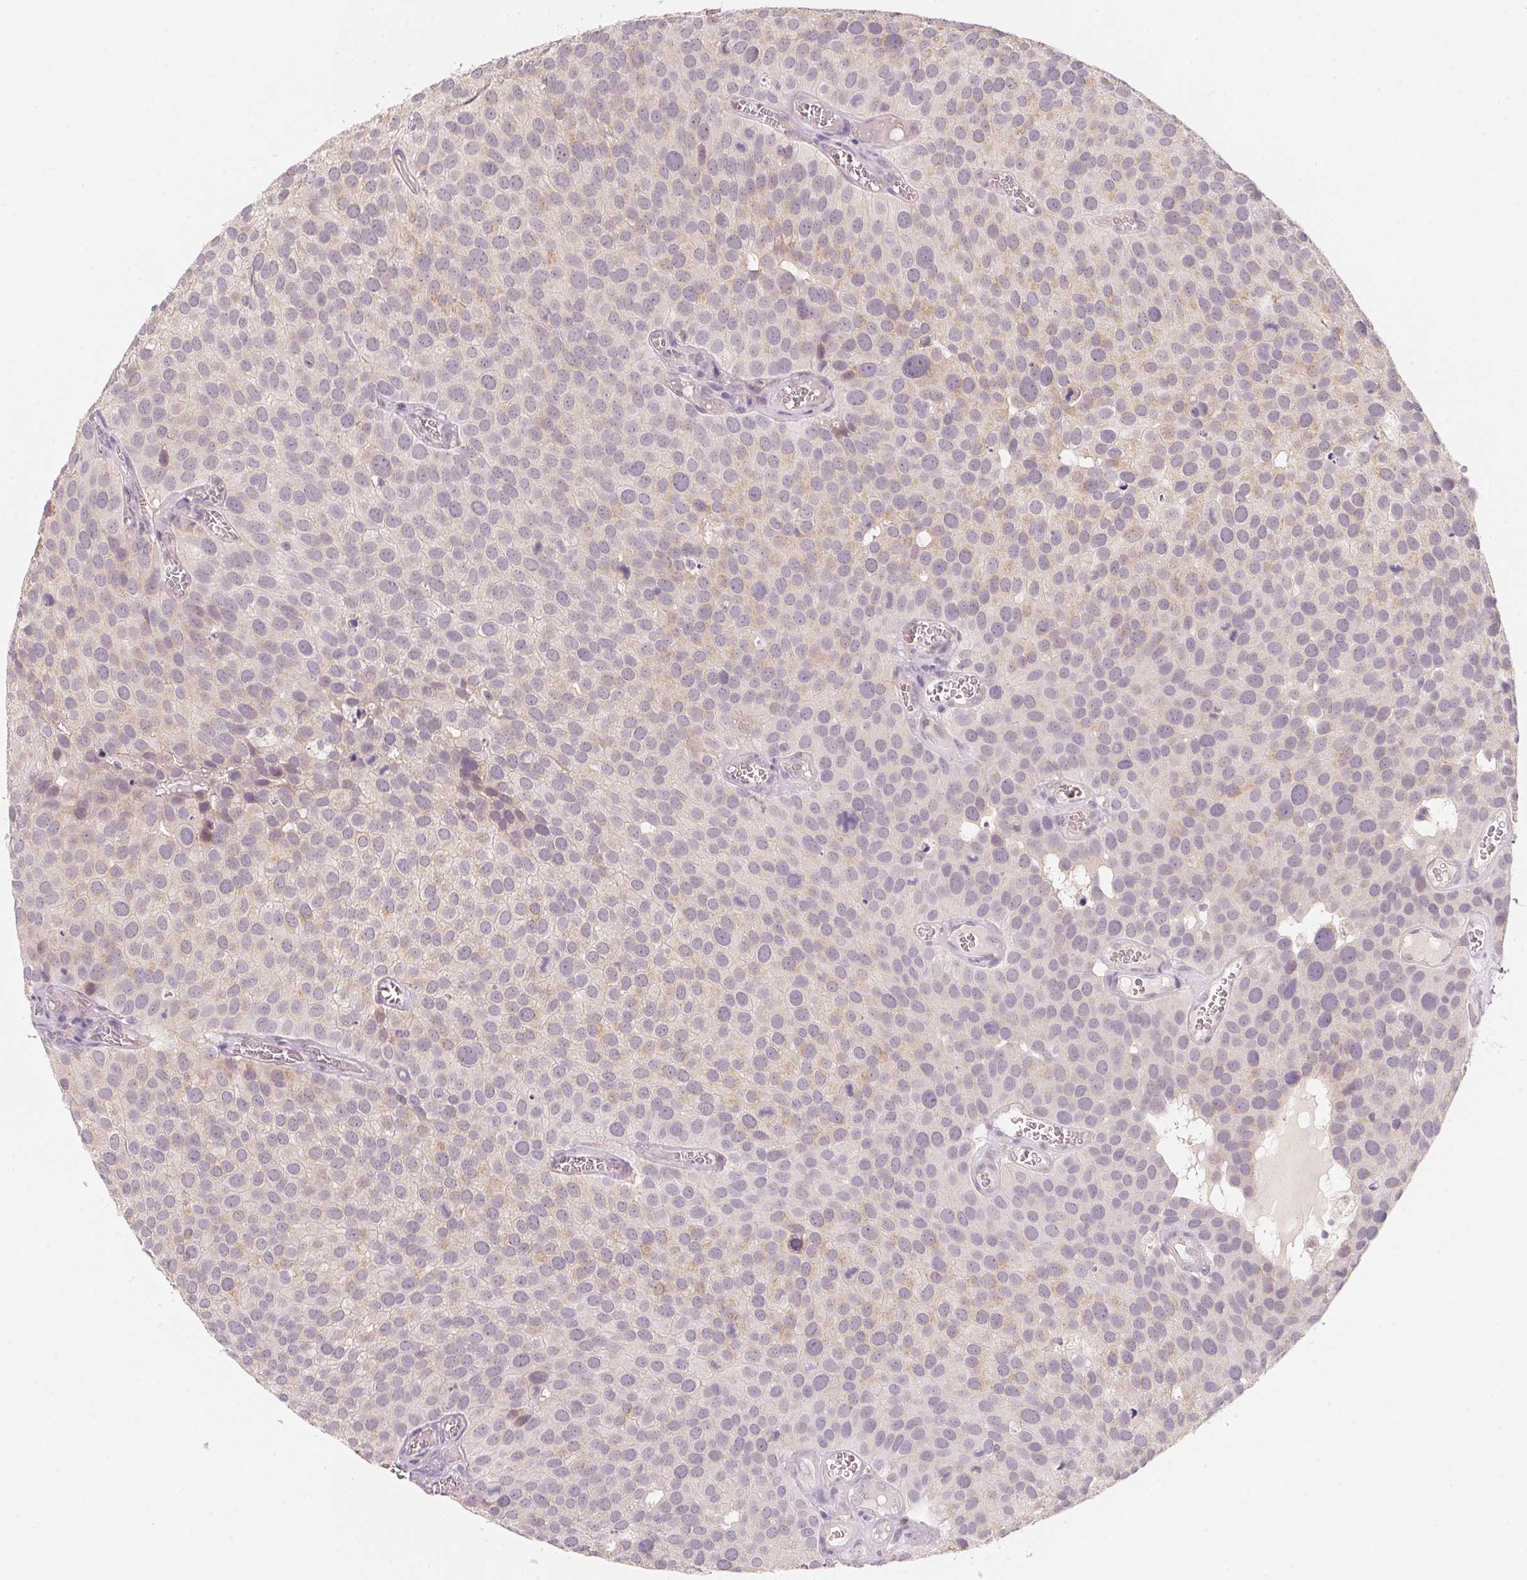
{"staining": {"intensity": "weak", "quantity": "25%-75%", "location": "cytoplasmic/membranous"}, "tissue": "urothelial cancer", "cell_type": "Tumor cells", "image_type": "cancer", "snomed": [{"axis": "morphology", "description": "Urothelial carcinoma, Low grade"}, {"axis": "topography", "description": "Urinary bladder"}], "caption": "Immunohistochemistry (DAB) staining of human urothelial carcinoma (low-grade) reveals weak cytoplasmic/membranous protein staining in about 25%-75% of tumor cells. (DAB = brown stain, brightfield microscopy at high magnification).", "gene": "ANKRD31", "patient": {"sex": "female", "age": 69}}